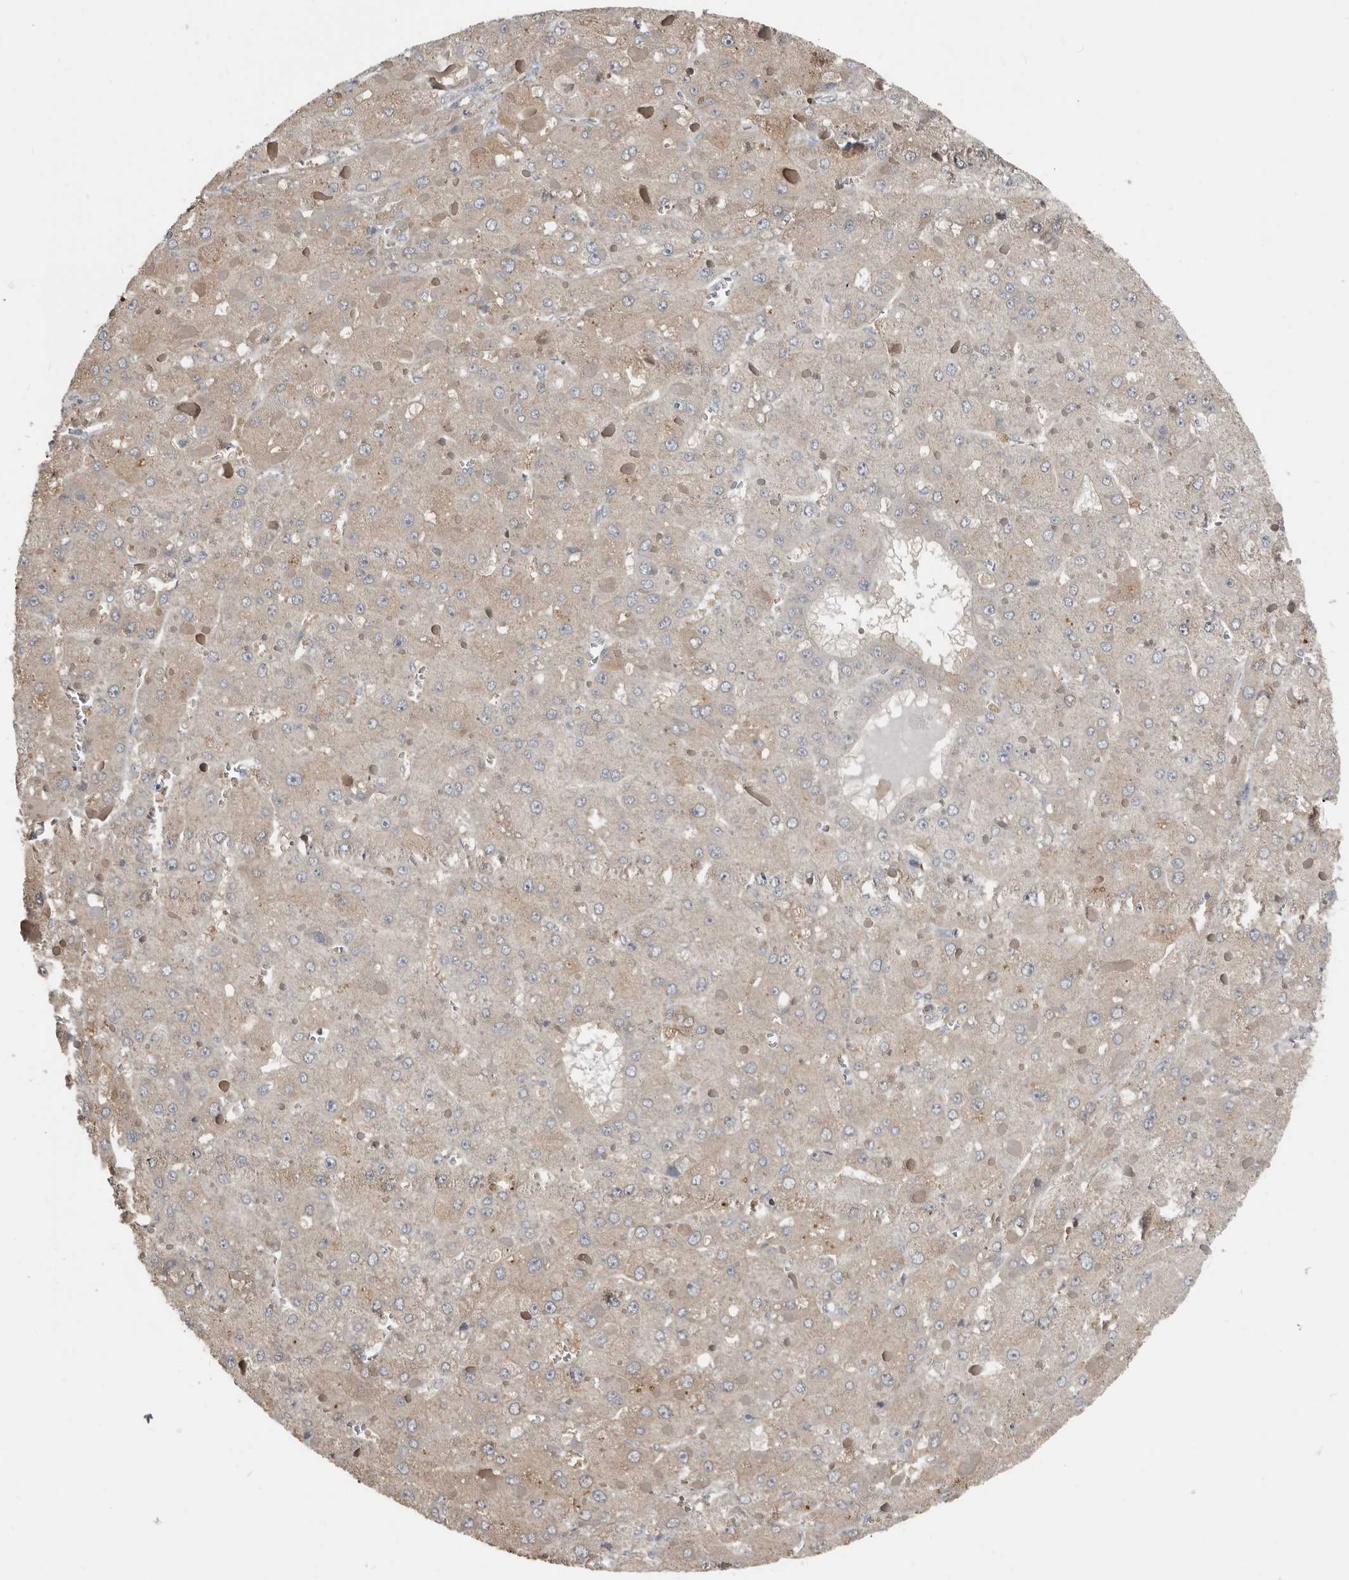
{"staining": {"intensity": "weak", "quantity": "25%-75%", "location": "cytoplasmic/membranous"}, "tissue": "liver cancer", "cell_type": "Tumor cells", "image_type": "cancer", "snomed": [{"axis": "morphology", "description": "Carcinoma, Hepatocellular, NOS"}, {"axis": "topography", "description": "Liver"}], "caption": "Immunohistochemistry (IHC) of human hepatocellular carcinoma (liver) shows low levels of weak cytoplasmic/membranous positivity in approximately 25%-75% of tumor cells.", "gene": "KCNJ8", "patient": {"sex": "female", "age": 73}}